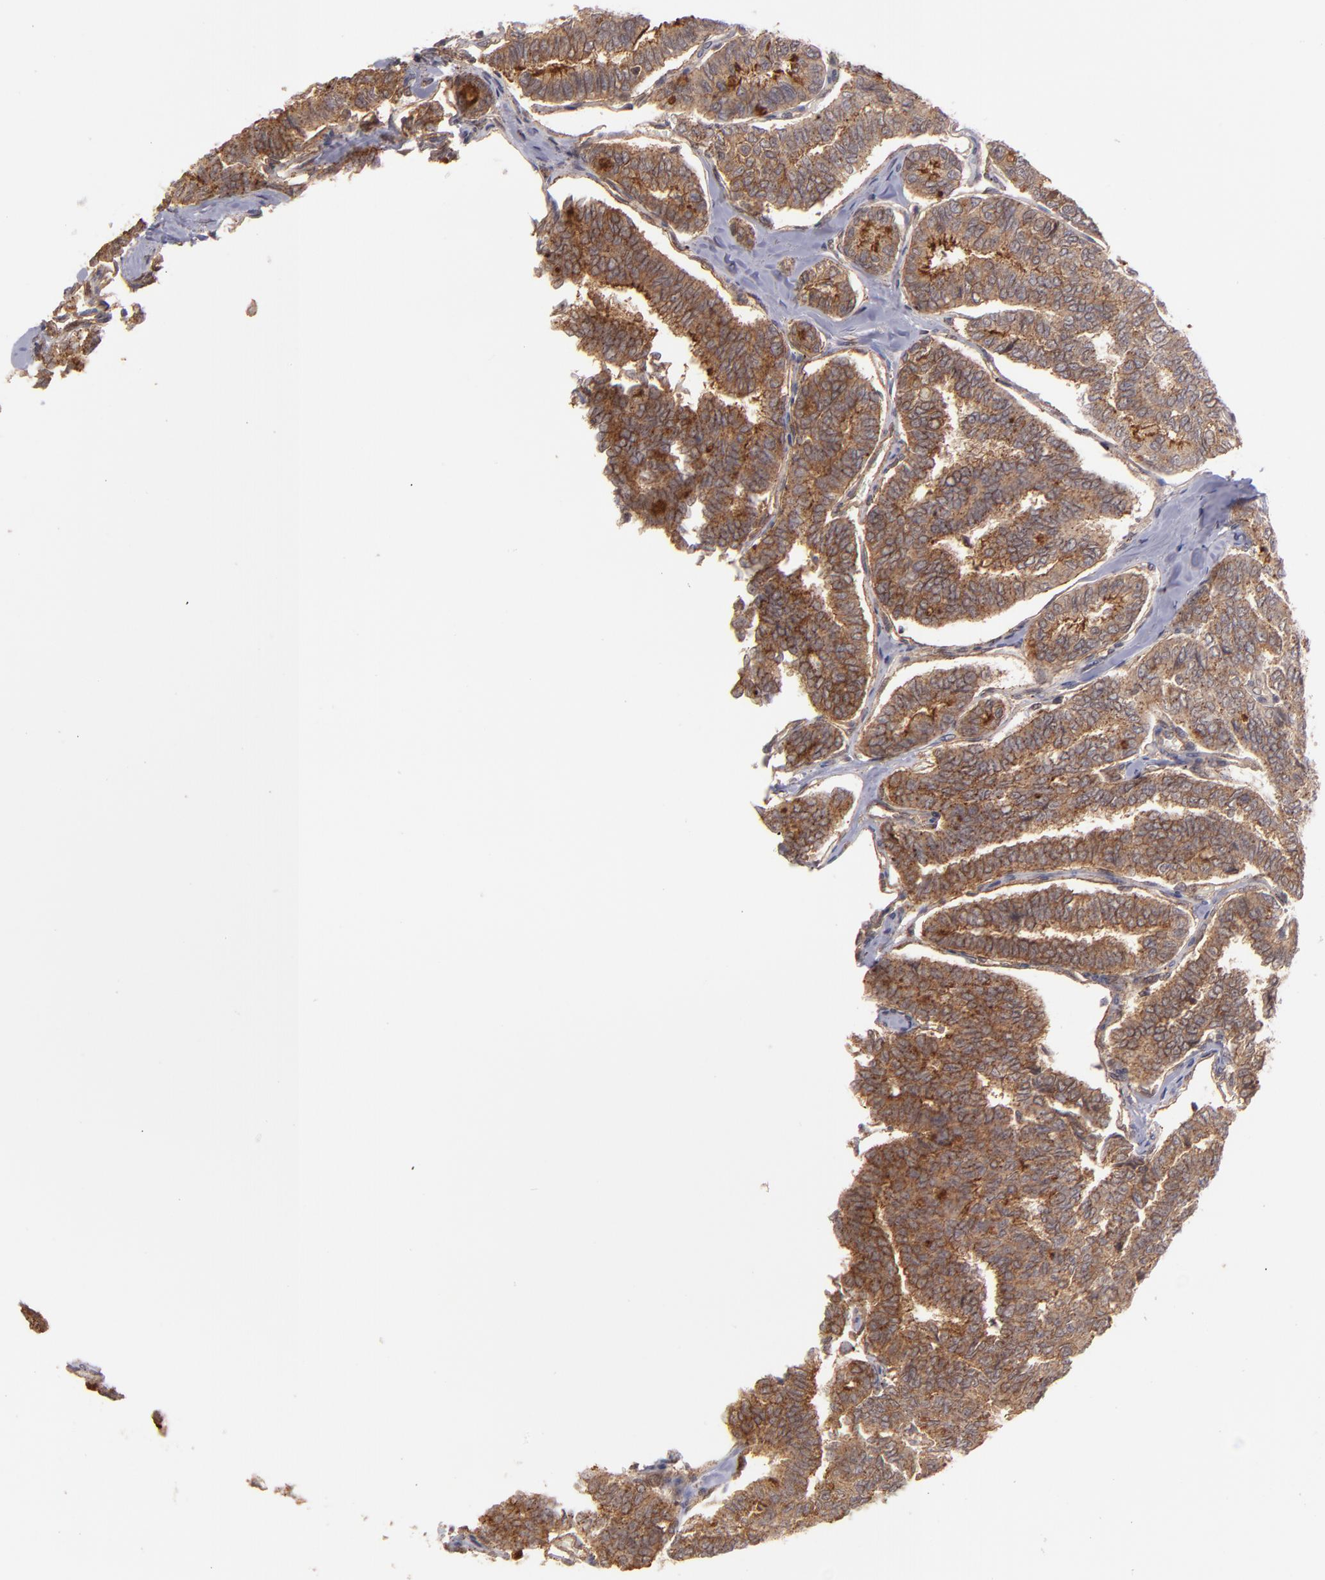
{"staining": {"intensity": "moderate", "quantity": ">75%", "location": "cytoplasmic/membranous"}, "tissue": "thyroid cancer", "cell_type": "Tumor cells", "image_type": "cancer", "snomed": [{"axis": "morphology", "description": "Papillary adenocarcinoma, NOS"}, {"axis": "topography", "description": "Thyroid gland"}], "caption": "Immunohistochemistry image of thyroid cancer (papillary adenocarcinoma) stained for a protein (brown), which displays medium levels of moderate cytoplasmic/membranous staining in approximately >75% of tumor cells.", "gene": "ZFYVE1", "patient": {"sex": "female", "age": 35}}